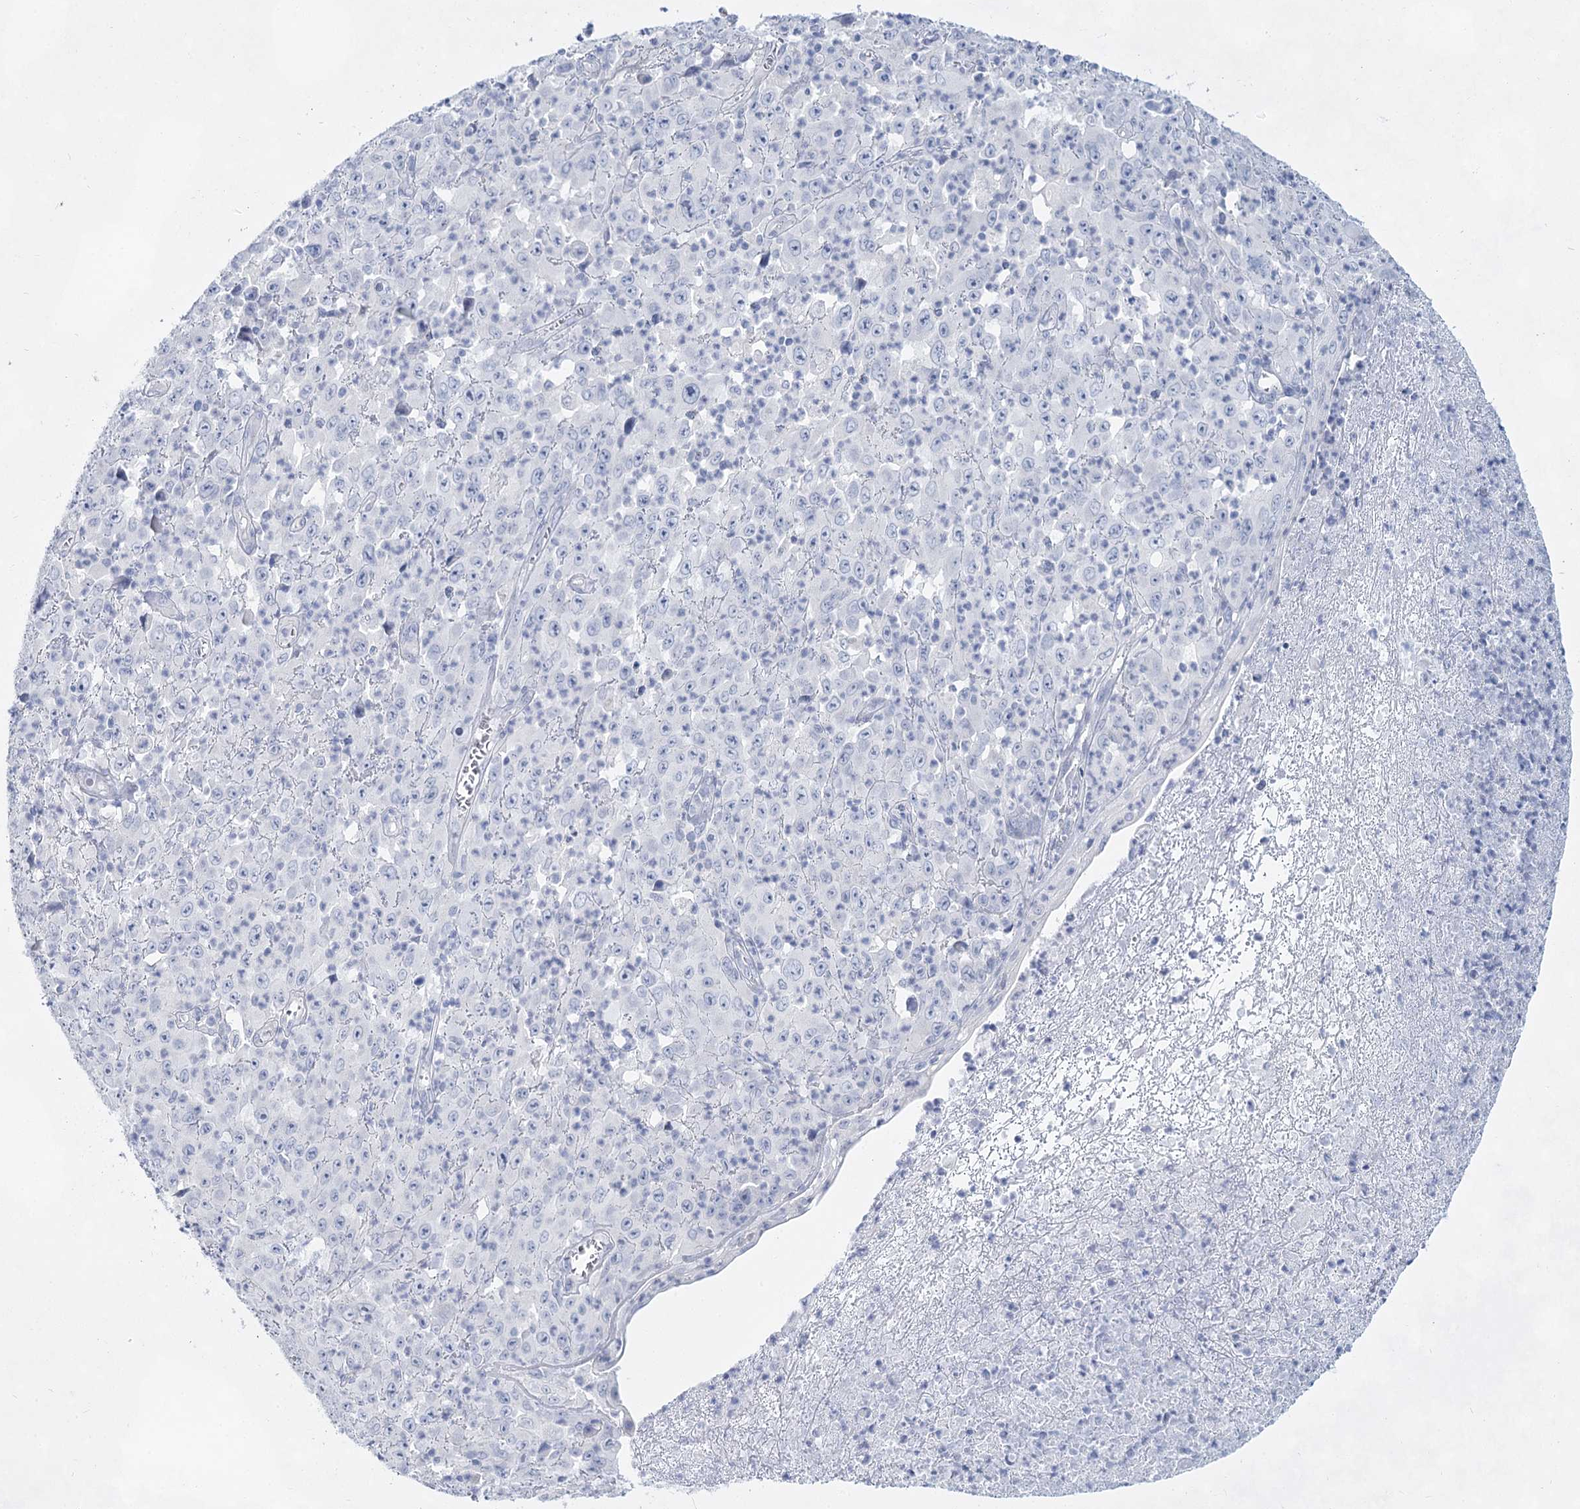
{"staining": {"intensity": "negative", "quantity": "none", "location": "none"}, "tissue": "melanoma", "cell_type": "Tumor cells", "image_type": "cancer", "snomed": [{"axis": "morphology", "description": "Malignant melanoma, Metastatic site"}, {"axis": "topography", "description": "Skin"}], "caption": "The micrograph displays no significant positivity in tumor cells of melanoma. (Immunohistochemistry (ihc), brightfield microscopy, high magnification).", "gene": "SLC17A2", "patient": {"sex": "female", "age": 56}}